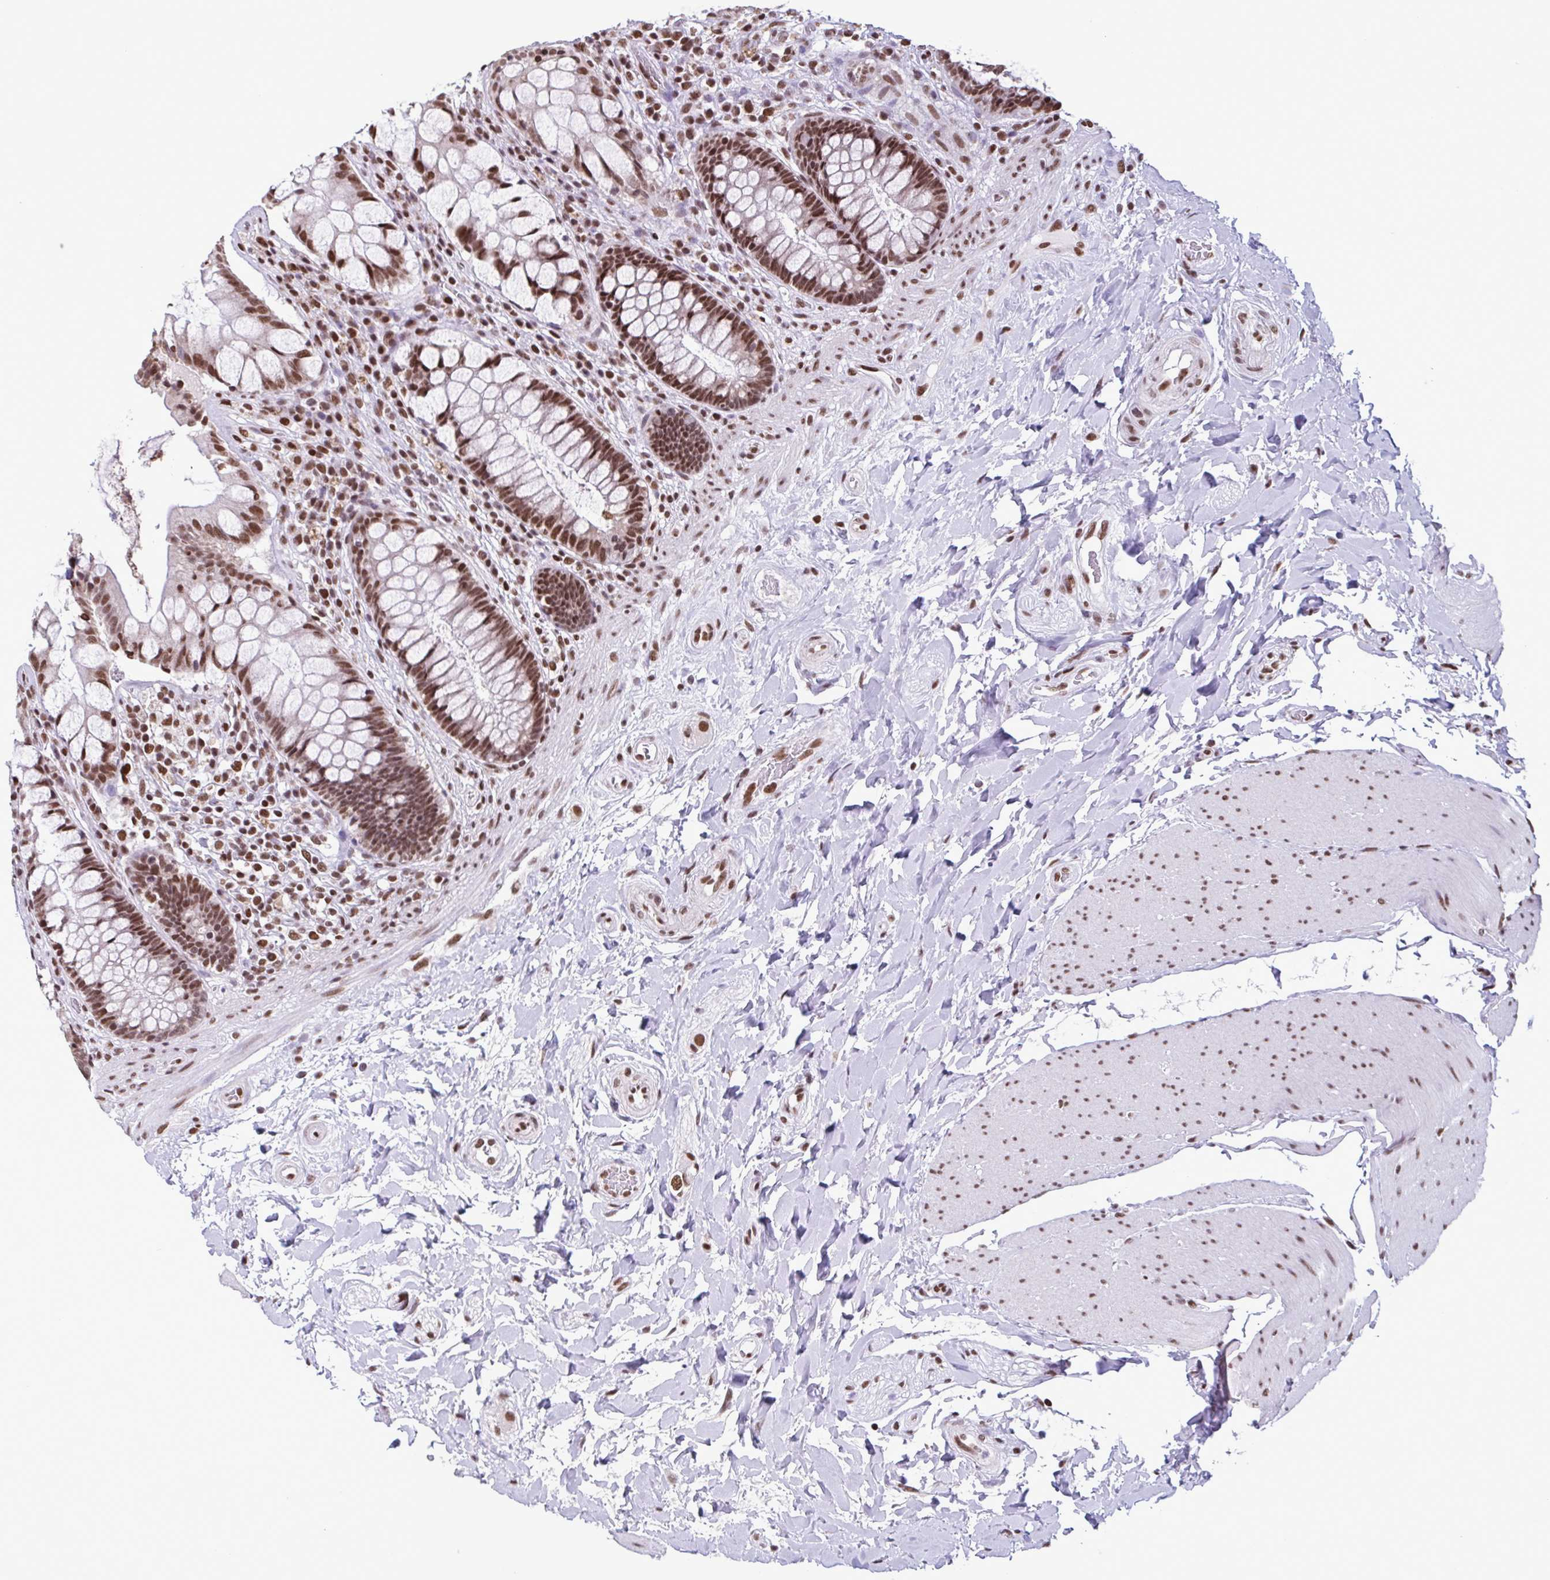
{"staining": {"intensity": "moderate", "quantity": ">75%", "location": "nuclear"}, "tissue": "rectum", "cell_type": "Glandular cells", "image_type": "normal", "snomed": [{"axis": "morphology", "description": "Normal tissue, NOS"}, {"axis": "topography", "description": "Rectum"}], "caption": "Immunohistochemistry photomicrograph of normal rectum stained for a protein (brown), which exhibits medium levels of moderate nuclear expression in approximately >75% of glandular cells.", "gene": "TIMM21", "patient": {"sex": "female", "age": 58}}